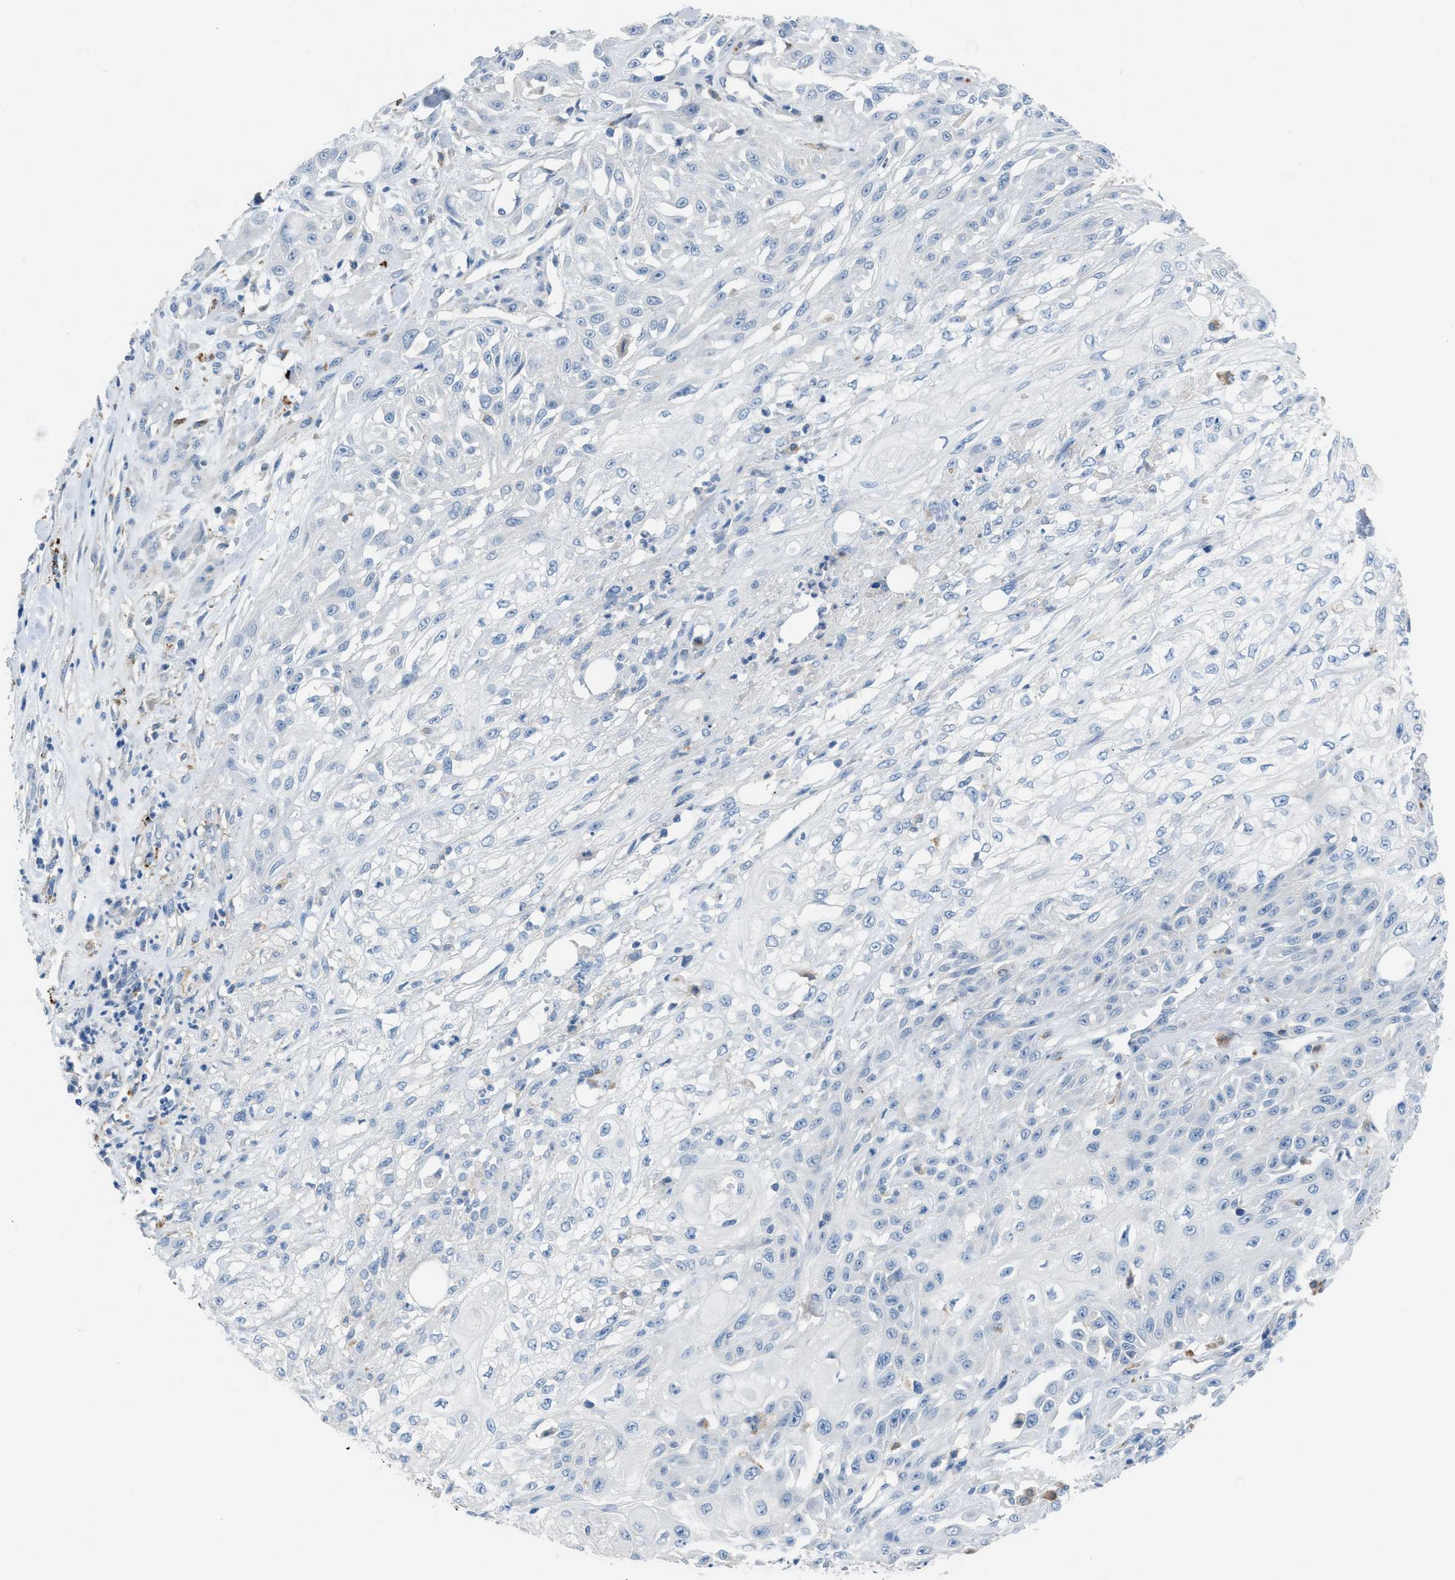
{"staining": {"intensity": "negative", "quantity": "none", "location": "none"}, "tissue": "skin cancer", "cell_type": "Tumor cells", "image_type": "cancer", "snomed": [{"axis": "morphology", "description": "Squamous cell carcinoma, NOS"}, {"axis": "morphology", "description": "Squamous cell carcinoma, metastatic, NOS"}, {"axis": "topography", "description": "Skin"}, {"axis": "topography", "description": "Lymph node"}], "caption": "Tumor cells are negative for brown protein staining in skin metastatic squamous cell carcinoma.", "gene": "ASPA", "patient": {"sex": "male", "age": 75}}